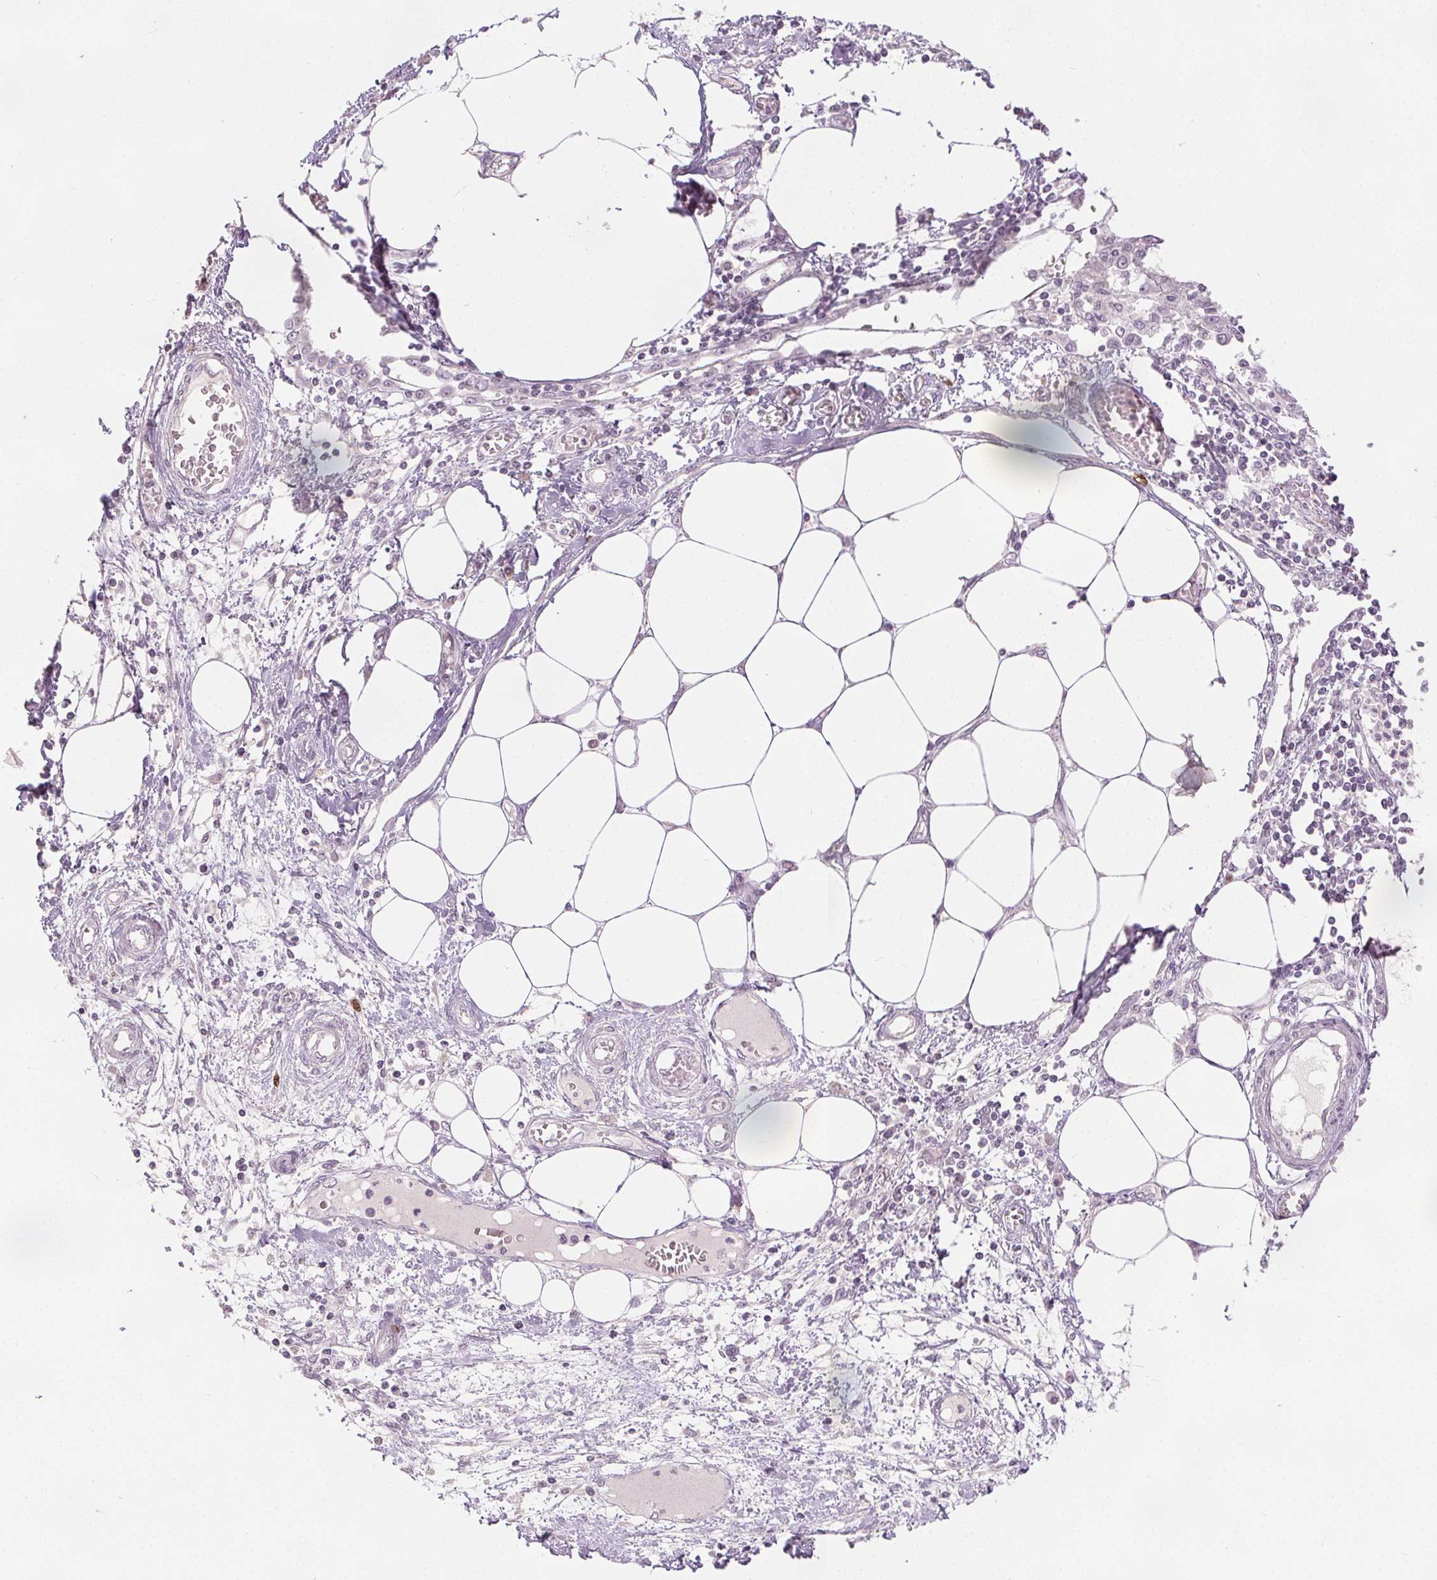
{"staining": {"intensity": "negative", "quantity": "none", "location": "none"}, "tissue": "endometrial cancer", "cell_type": "Tumor cells", "image_type": "cancer", "snomed": [{"axis": "morphology", "description": "Adenocarcinoma, NOS"}, {"axis": "morphology", "description": "Adenocarcinoma, metastatic, NOS"}, {"axis": "topography", "description": "Adipose tissue"}, {"axis": "topography", "description": "Endometrium"}], "caption": "A high-resolution image shows immunohistochemistry staining of metastatic adenocarcinoma (endometrial), which shows no significant expression in tumor cells. (Brightfield microscopy of DAB (3,3'-diaminobenzidine) immunohistochemistry (IHC) at high magnification).", "gene": "ANLN", "patient": {"sex": "female", "age": 67}}